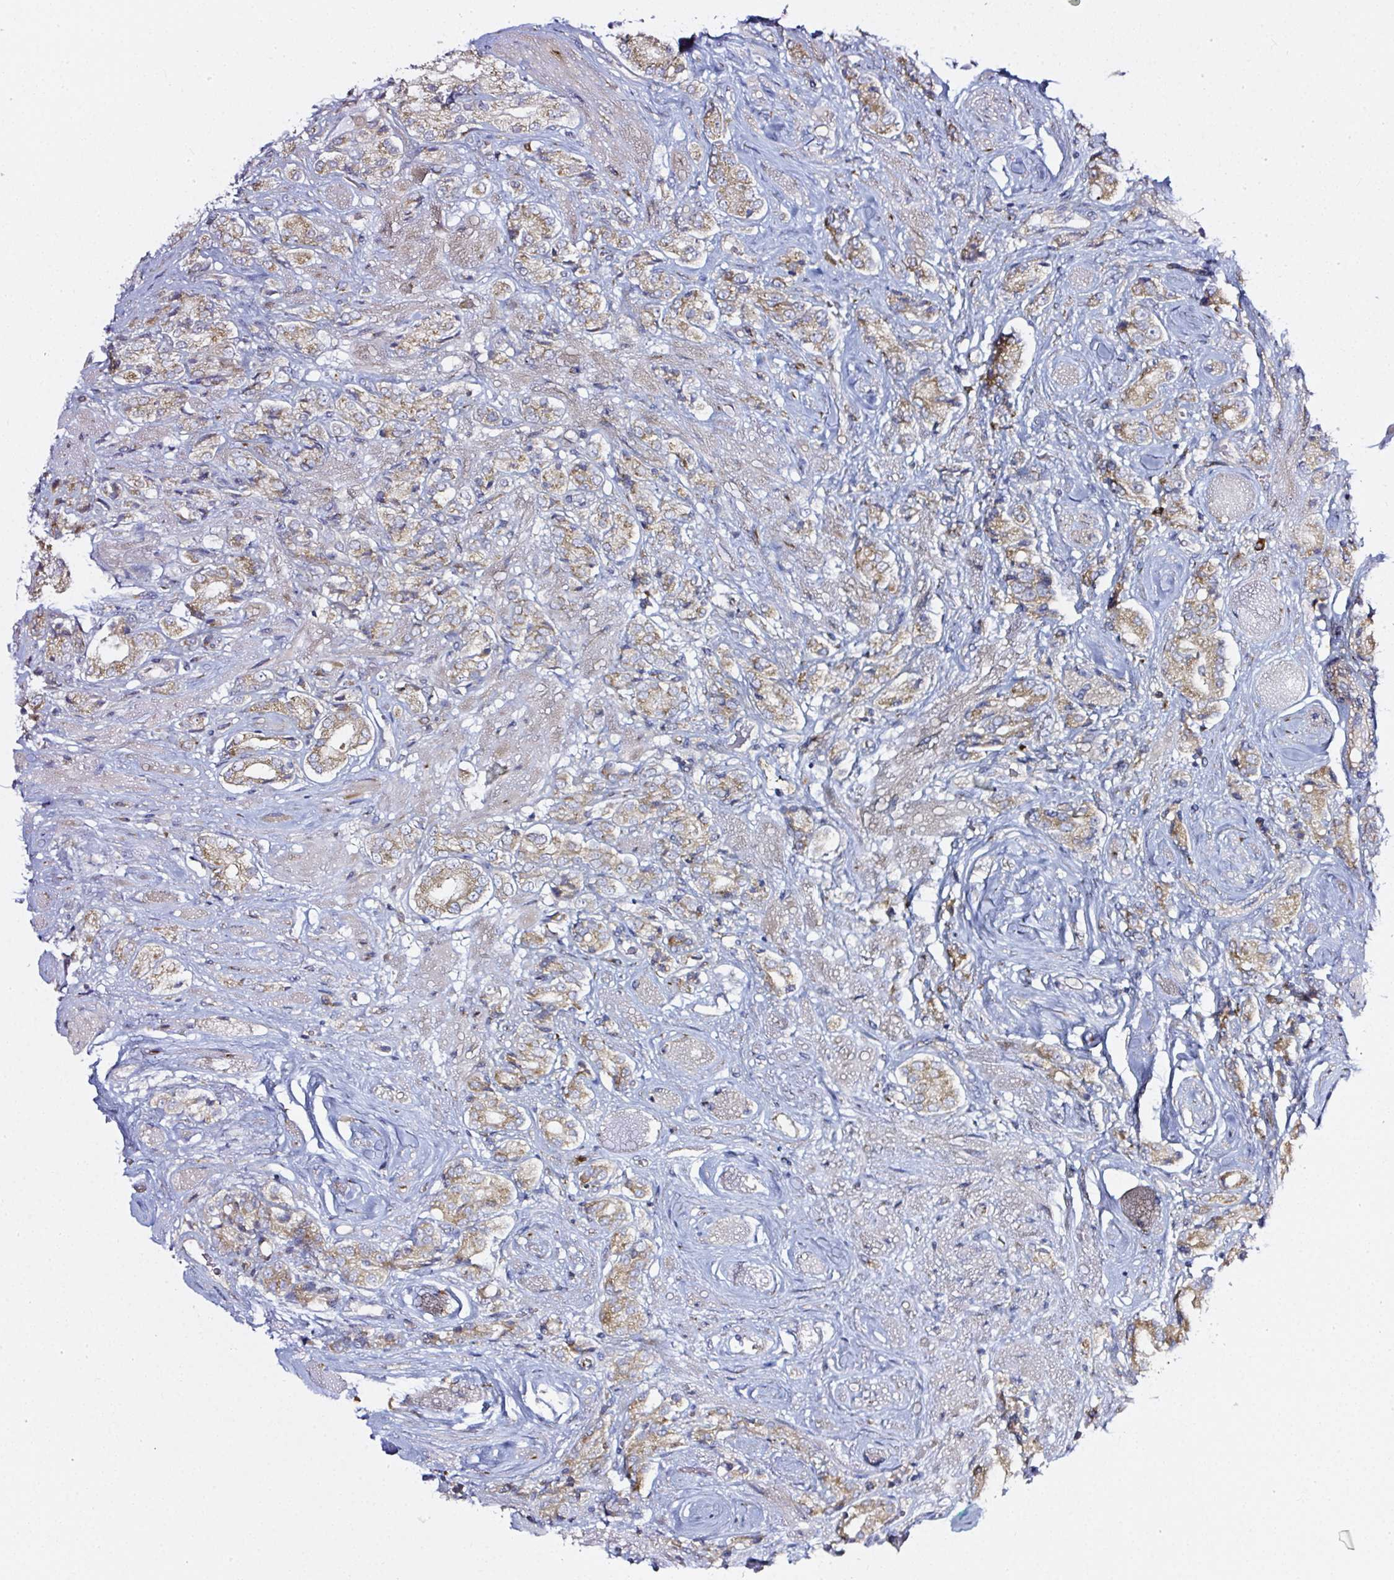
{"staining": {"intensity": "moderate", "quantity": ">75%", "location": "cytoplasmic/membranous"}, "tissue": "prostate cancer", "cell_type": "Tumor cells", "image_type": "cancer", "snomed": [{"axis": "morphology", "description": "Adenocarcinoma, High grade"}, {"axis": "topography", "description": "Prostate and seminal vesicle, NOS"}], "caption": "Prostate cancer stained with immunohistochemistry displays moderate cytoplasmic/membranous staining in approximately >75% of tumor cells. (Brightfield microscopy of DAB IHC at high magnification).", "gene": "MLX", "patient": {"sex": "male", "age": 64}}